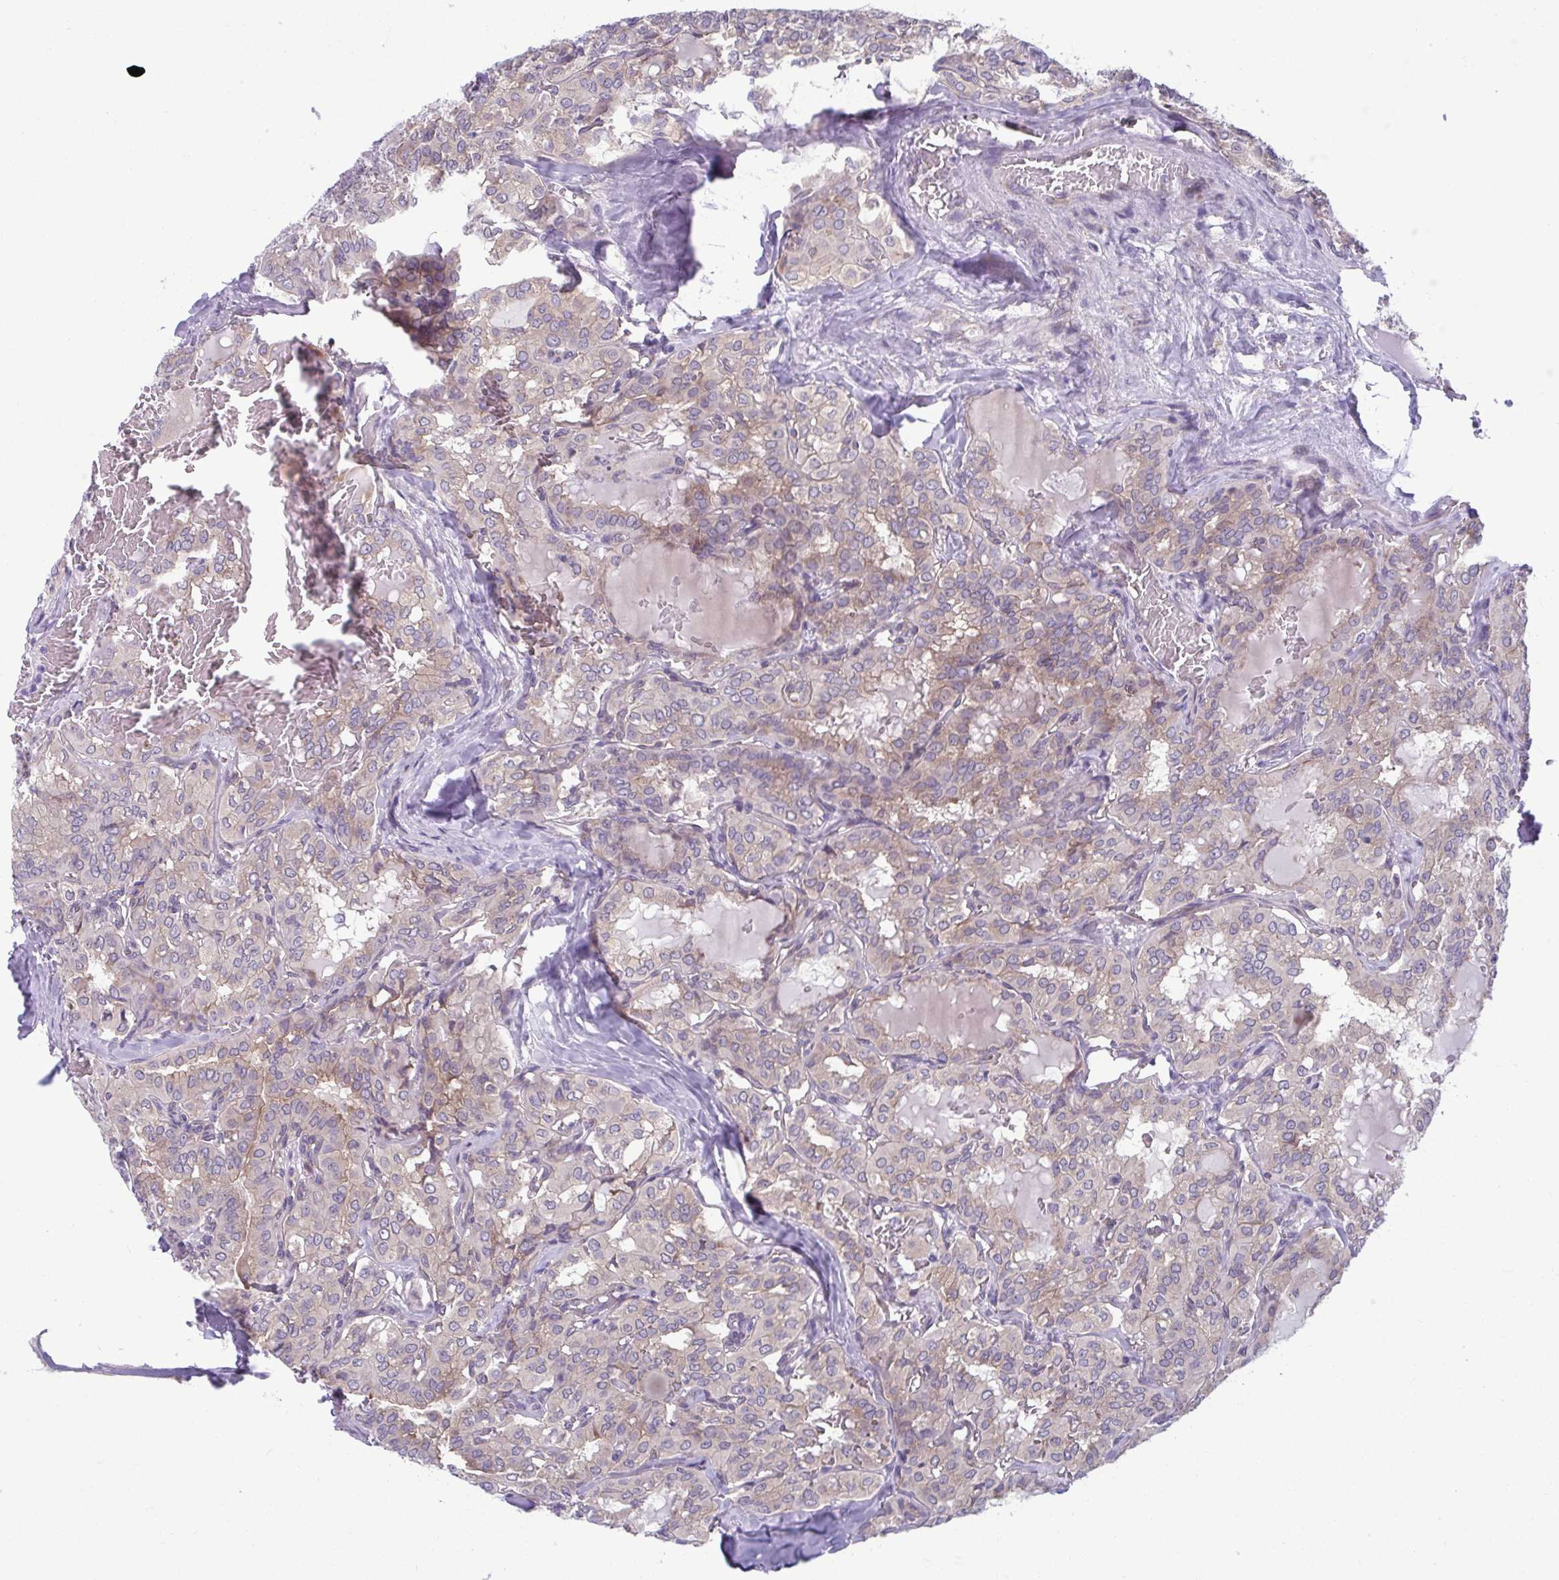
{"staining": {"intensity": "weak", "quantity": "25%-75%", "location": "cytoplasmic/membranous"}, "tissue": "thyroid cancer", "cell_type": "Tumor cells", "image_type": "cancer", "snomed": [{"axis": "morphology", "description": "Papillary adenocarcinoma, NOS"}, {"axis": "topography", "description": "Thyroid gland"}], "caption": "This is a micrograph of immunohistochemistry staining of thyroid papillary adenocarcinoma, which shows weak expression in the cytoplasmic/membranous of tumor cells.", "gene": "TMEM108", "patient": {"sex": "male", "age": 20}}